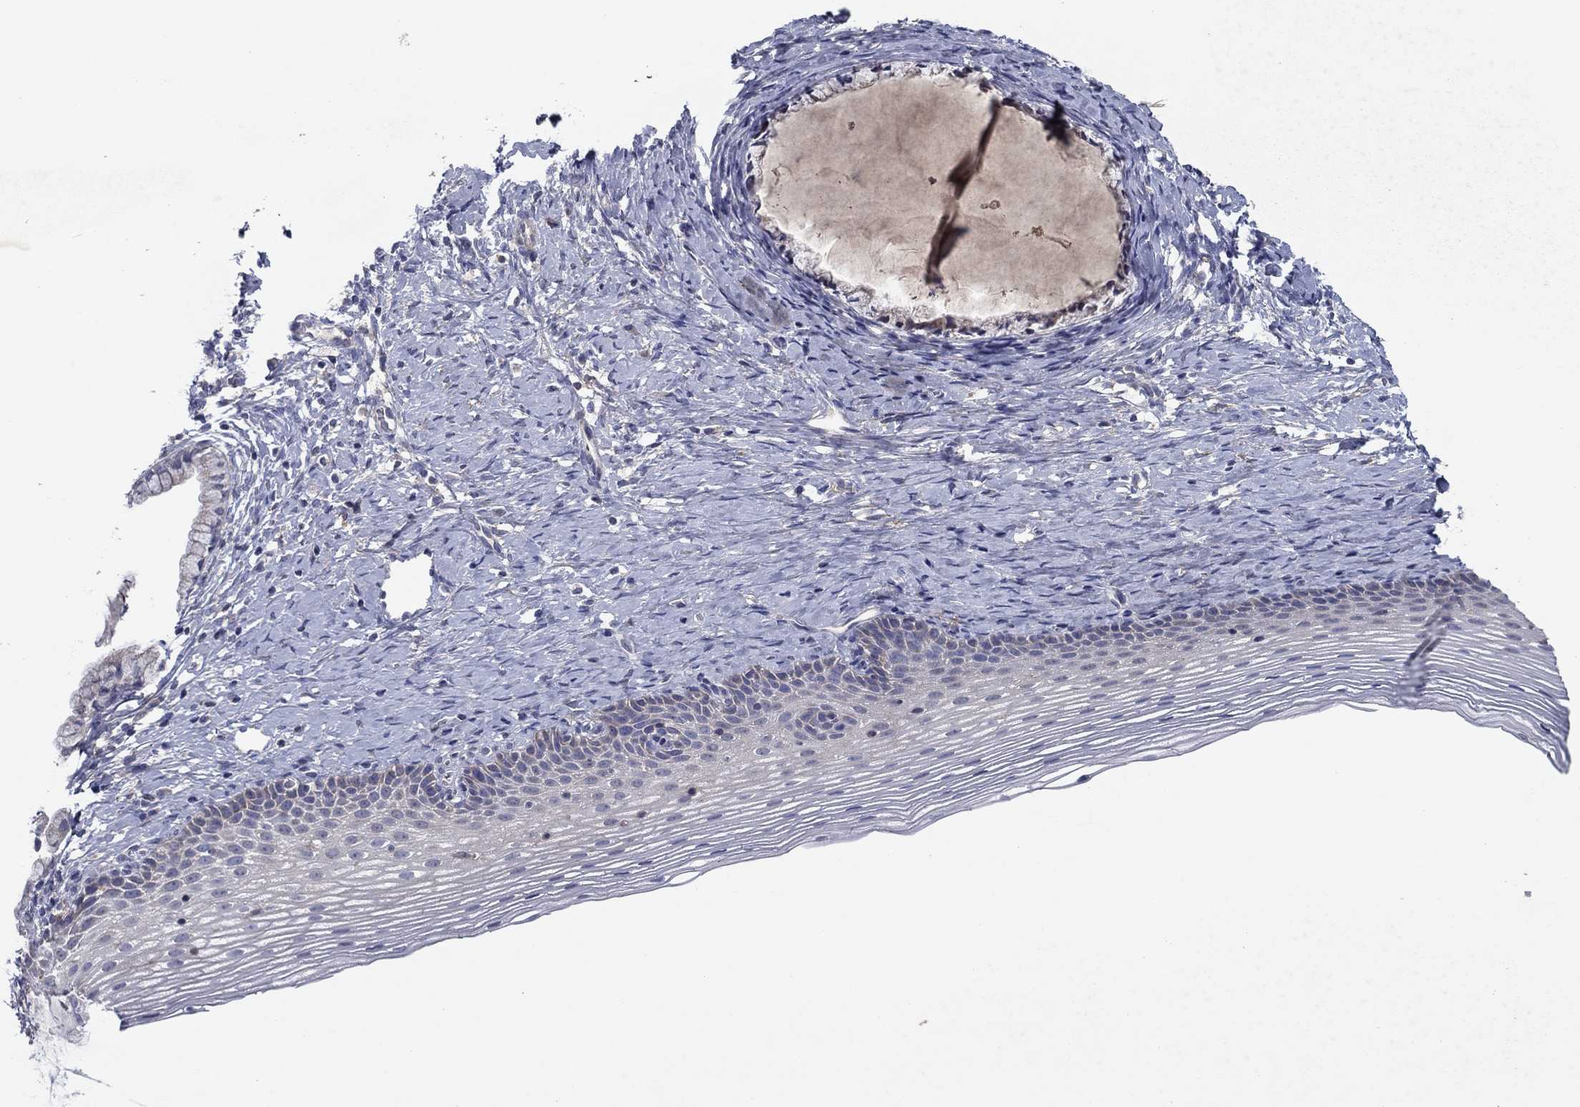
{"staining": {"intensity": "negative", "quantity": "none", "location": "none"}, "tissue": "cervix", "cell_type": "Glandular cells", "image_type": "normal", "snomed": [{"axis": "morphology", "description": "Normal tissue, NOS"}, {"axis": "topography", "description": "Cervix"}], "caption": "IHC micrograph of benign cervix: cervix stained with DAB displays no significant protein positivity in glandular cells. (Stains: DAB (3,3'-diaminobenzidine) immunohistochemistry with hematoxylin counter stain, Microscopy: brightfield microscopy at high magnification).", "gene": "PTGDS", "patient": {"sex": "female", "age": 39}}